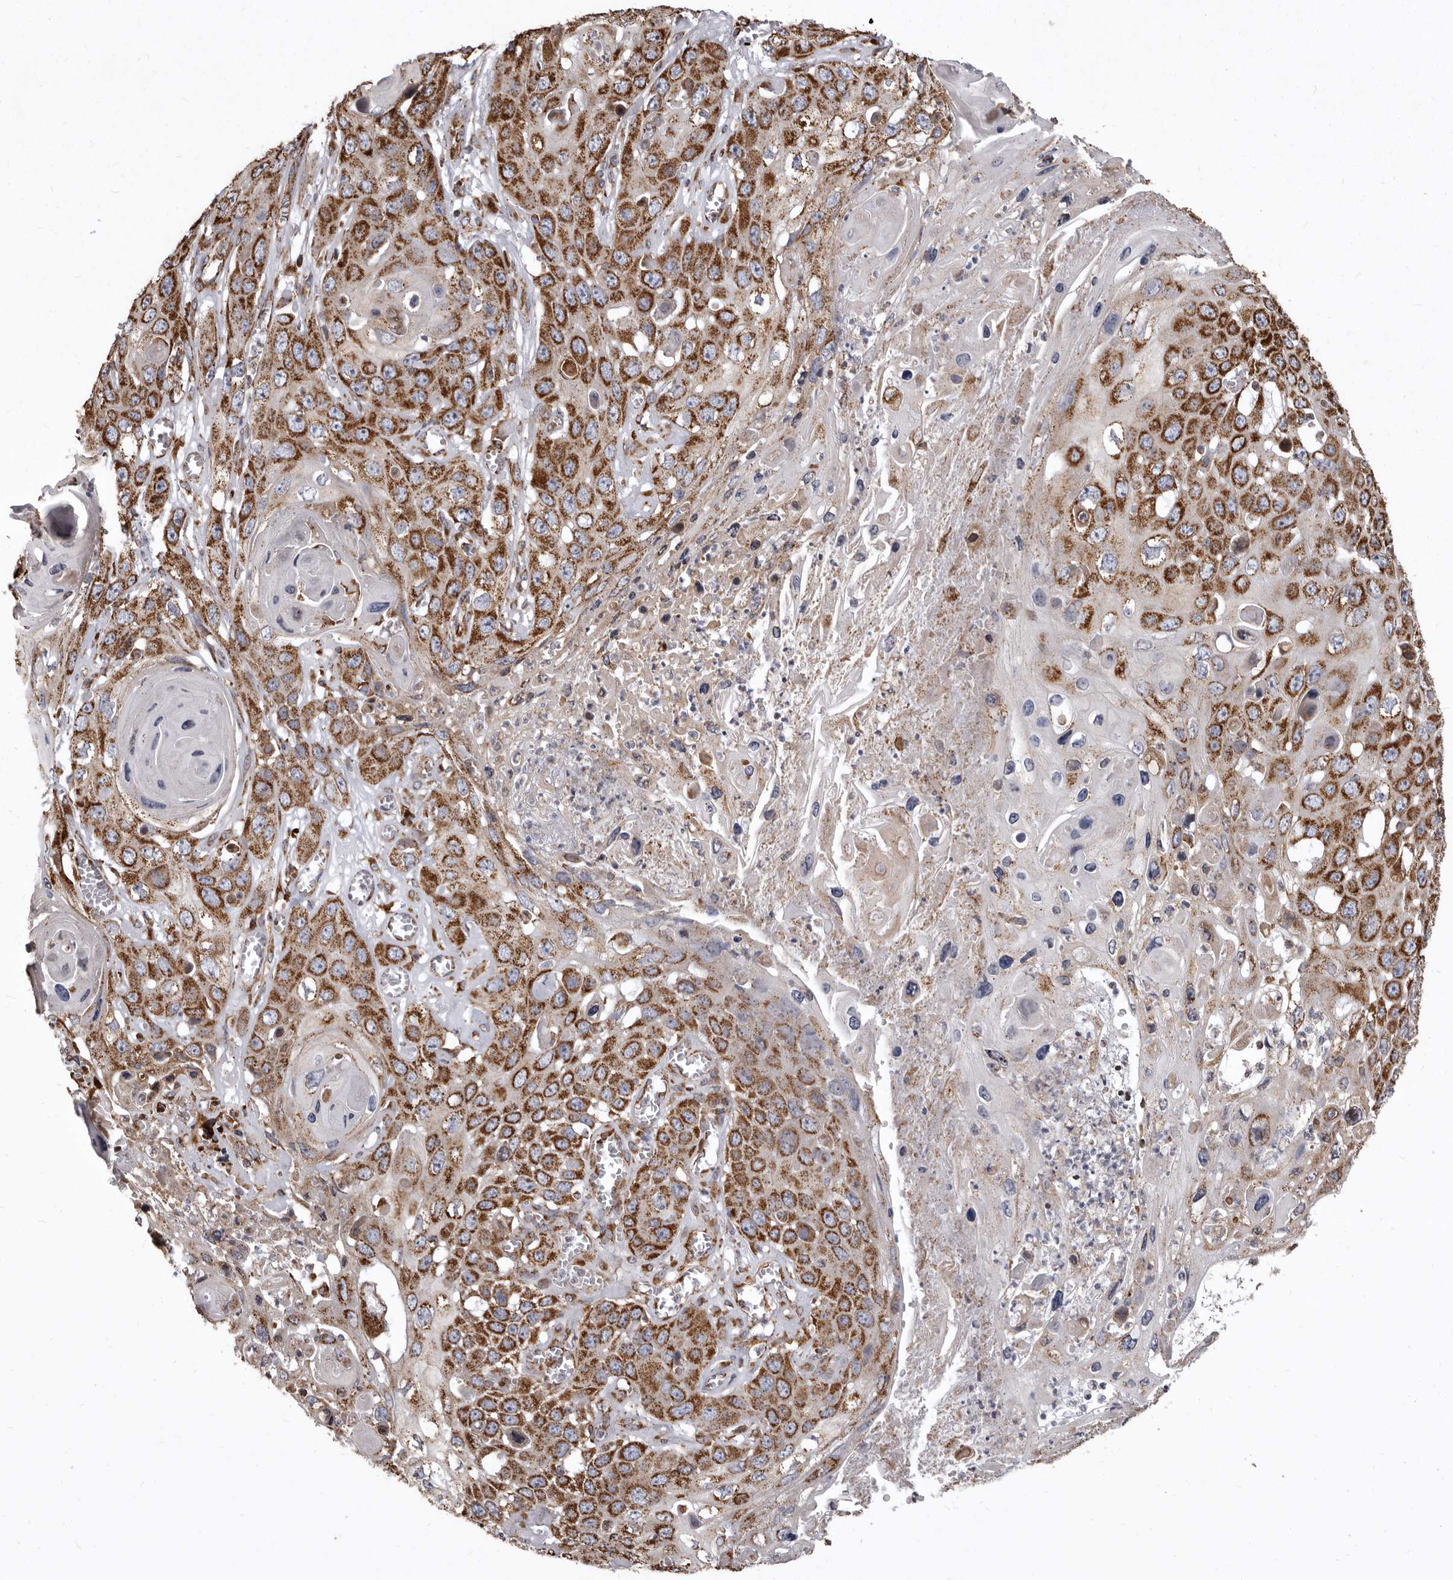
{"staining": {"intensity": "strong", "quantity": ">75%", "location": "cytoplasmic/membranous"}, "tissue": "skin cancer", "cell_type": "Tumor cells", "image_type": "cancer", "snomed": [{"axis": "morphology", "description": "Squamous cell carcinoma, NOS"}, {"axis": "topography", "description": "Skin"}], "caption": "This histopathology image reveals IHC staining of human skin squamous cell carcinoma, with high strong cytoplasmic/membranous positivity in about >75% of tumor cells.", "gene": "CDK5RAP3", "patient": {"sex": "male", "age": 55}}